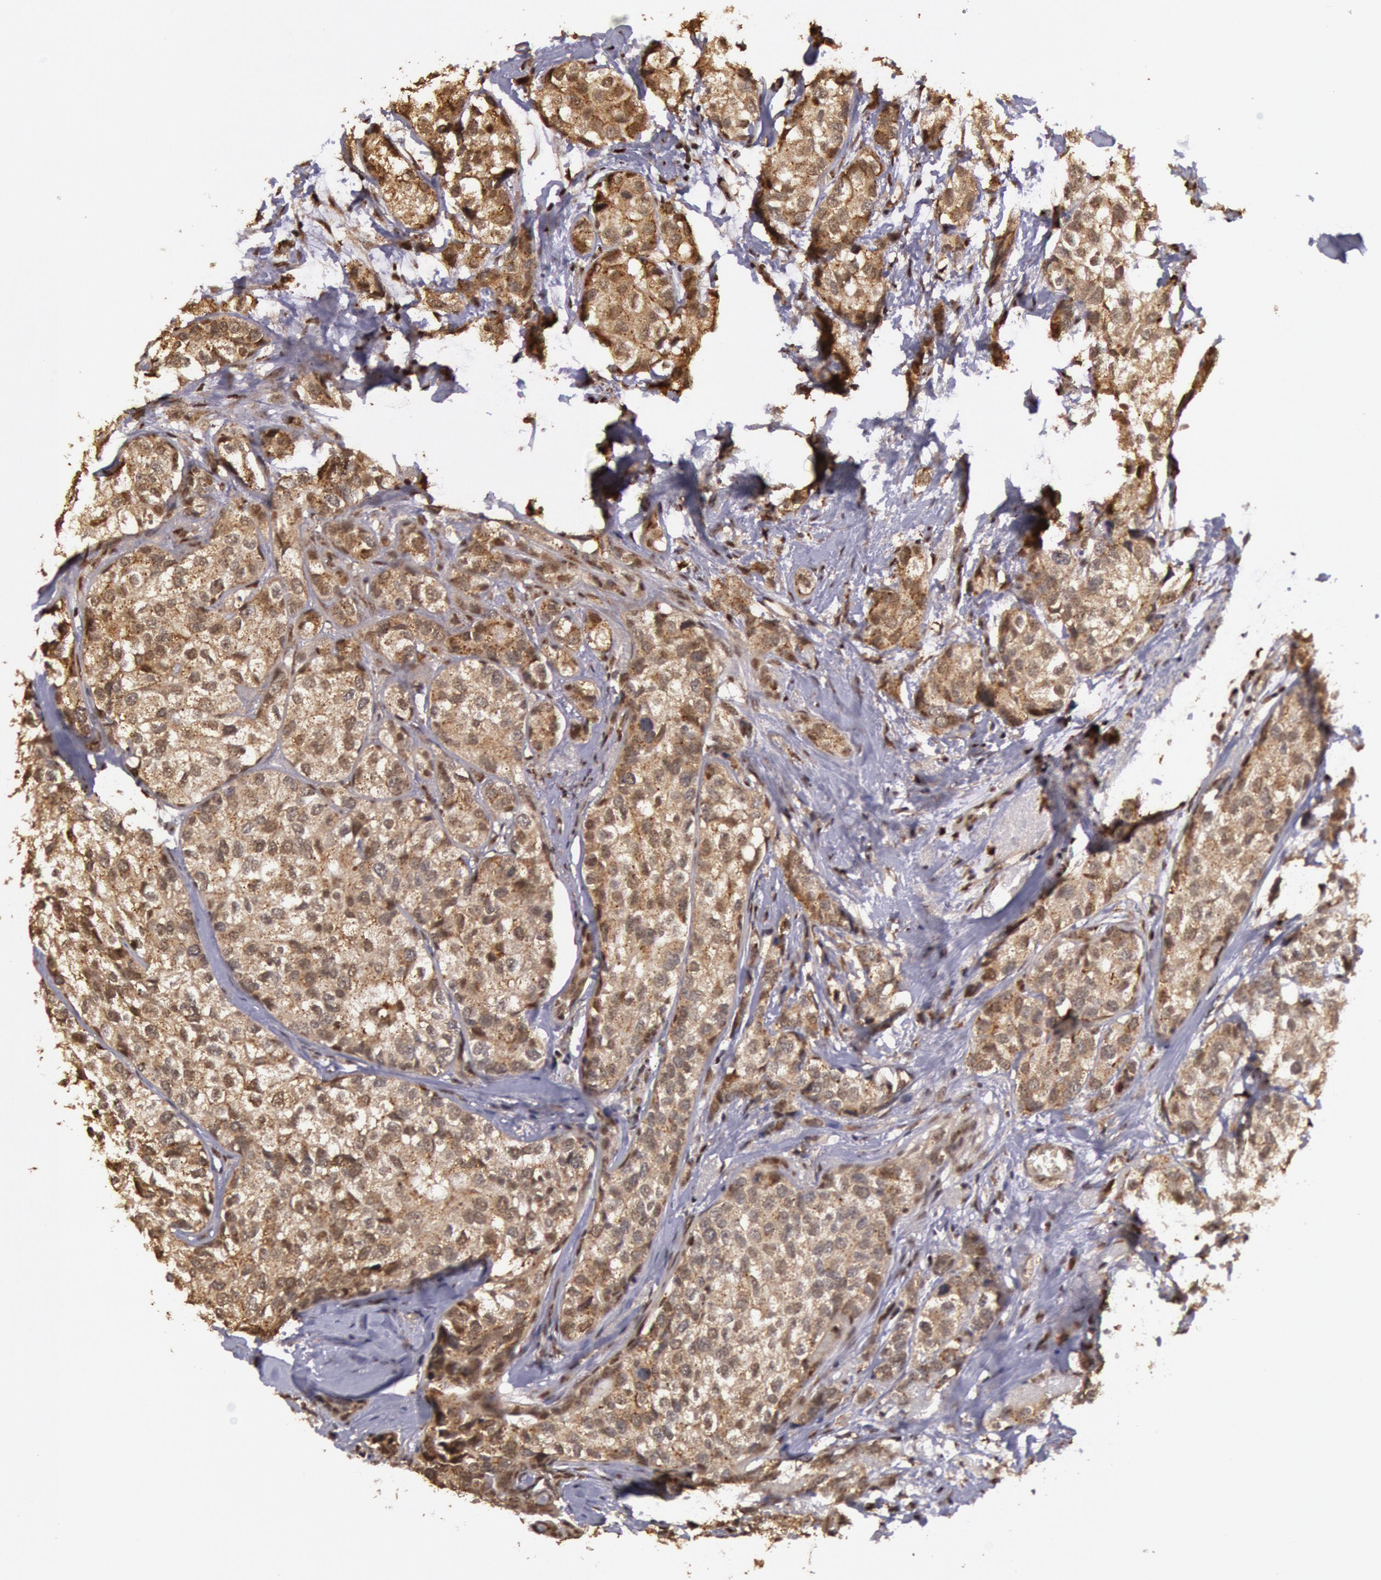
{"staining": {"intensity": "moderate", "quantity": ">75%", "location": "cytoplasmic/membranous,nuclear"}, "tissue": "breast cancer", "cell_type": "Tumor cells", "image_type": "cancer", "snomed": [{"axis": "morphology", "description": "Duct carcinoma"}, {"axis": "topography", "description": "Breast"}], "caption": "Moderate cytoplasmic/membranous and nuclear staining is seen in about >75% of tumor cells in invasive ductal carcinoma (breast).", "gene": "LIG4", "patient": {"sex": "female", "age": 68}}